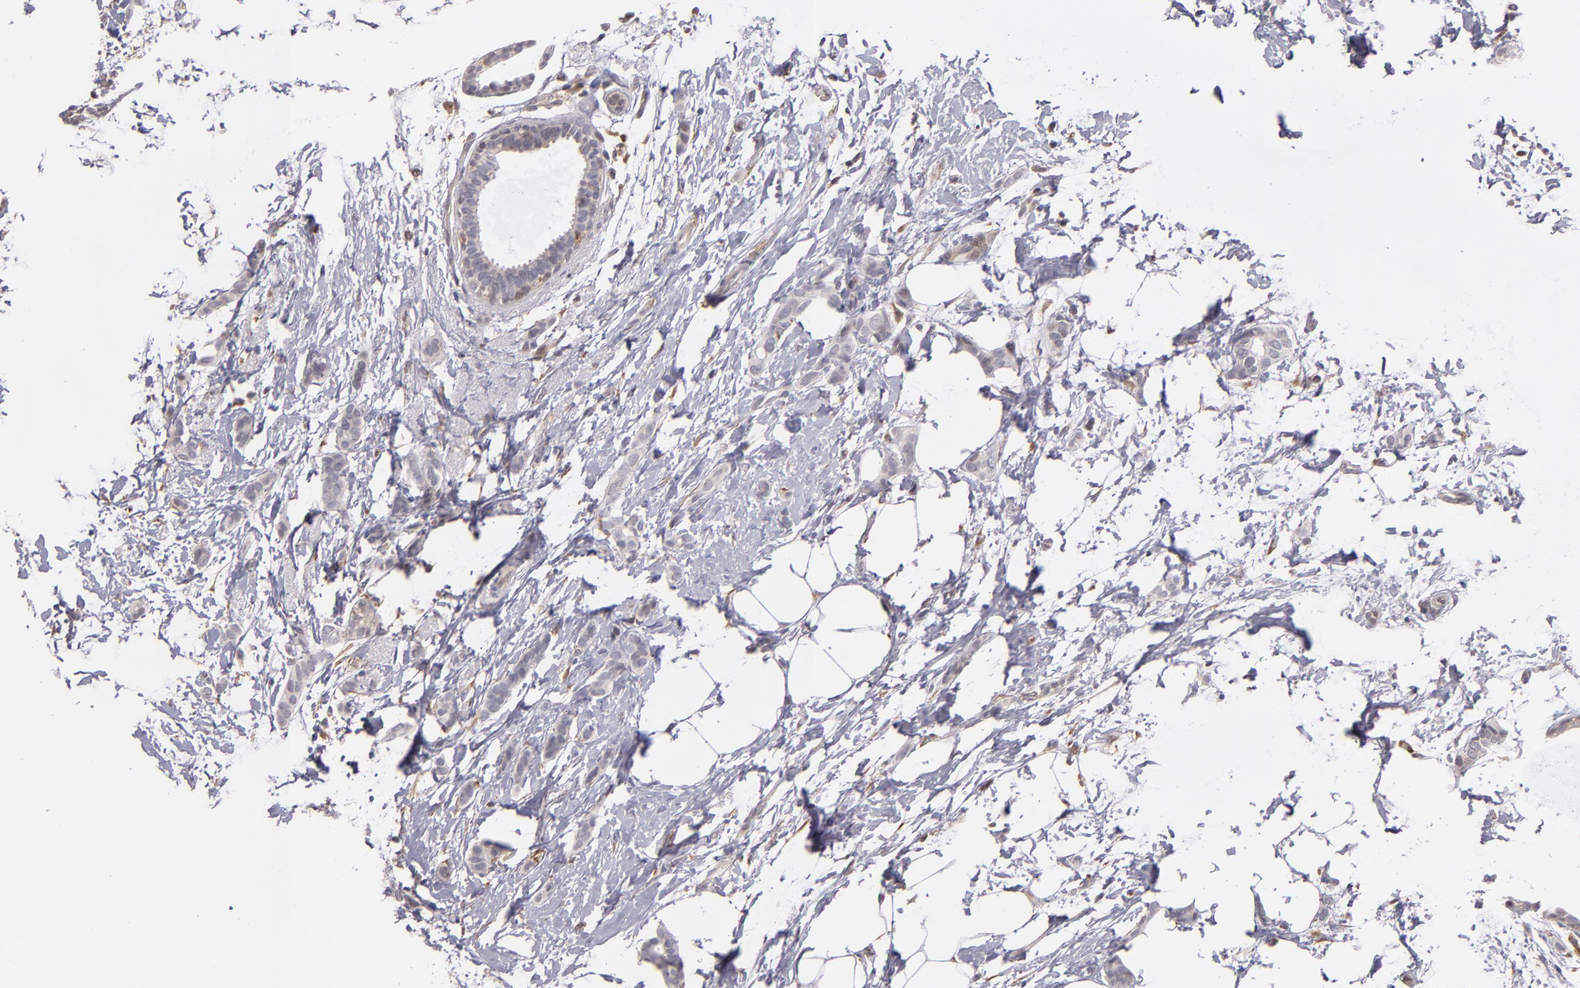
{"staining": {"intensity": "weak", "quantity": ">75%", "location": "cytoplasmic/membranous"}, "tissue": "breast cancer", "cell_type": "Tumor cells", "image_type": "cancer", "snomed": [{"axis": "morphology", "description": "Duct carcinoma"}, {"axis": "topography", "description": "Breast"}], "caption": "Human breast cancer stained for a protein (brown) exhibits weak cytoplasmic/membranous positive expression in approximately >75% of tumor cells.", "gene": "CASP1", "patient": {"sex": "female", "age": 54}}